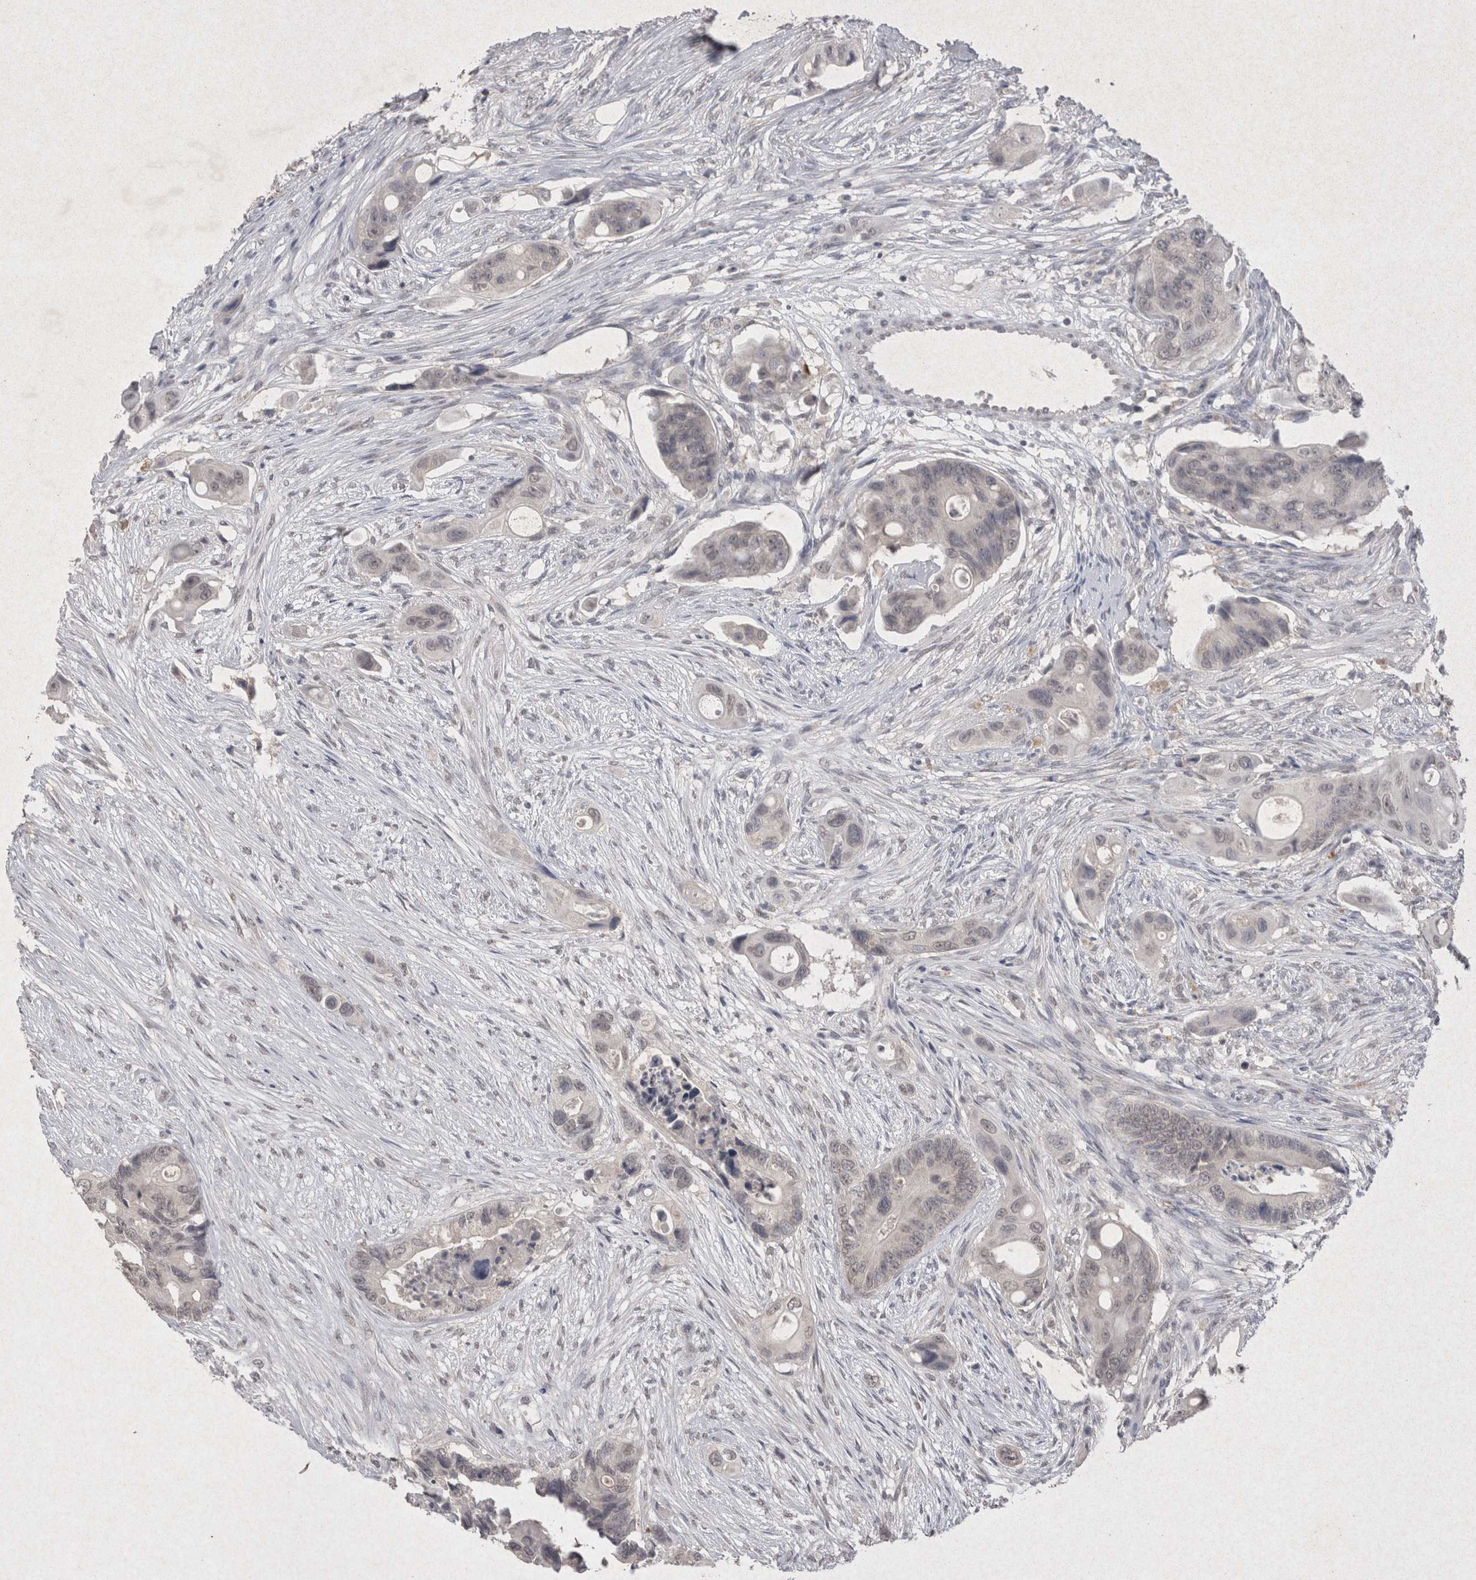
{"staining": {"intensity": "negative", "quantity": "none", "location": "none"}, "tissue": "colorectal cancer", "cell_type": "Tumor cells", "image_type": "cancer", "snomed": [{"axis": "morphology", "description": "Adenocarcinoma, NOS"}, {"axis": "topography", "description": "Colon"}], "caption": "Immunohistochemistry (IHC) histopathology image of neoplastic tissue: colorectal adenocarcinoma stained with DAB (3,3'-diaminobenzidine) displays no significant protein expression in tumor cells. The staining is performed using DAB (3,3'-diaminobenzidine) brown chromogen with nuclei counter-stained in using hematoxylin.", "gene": "LYVE1", "patient": {"sex": "female", "age": 57}}